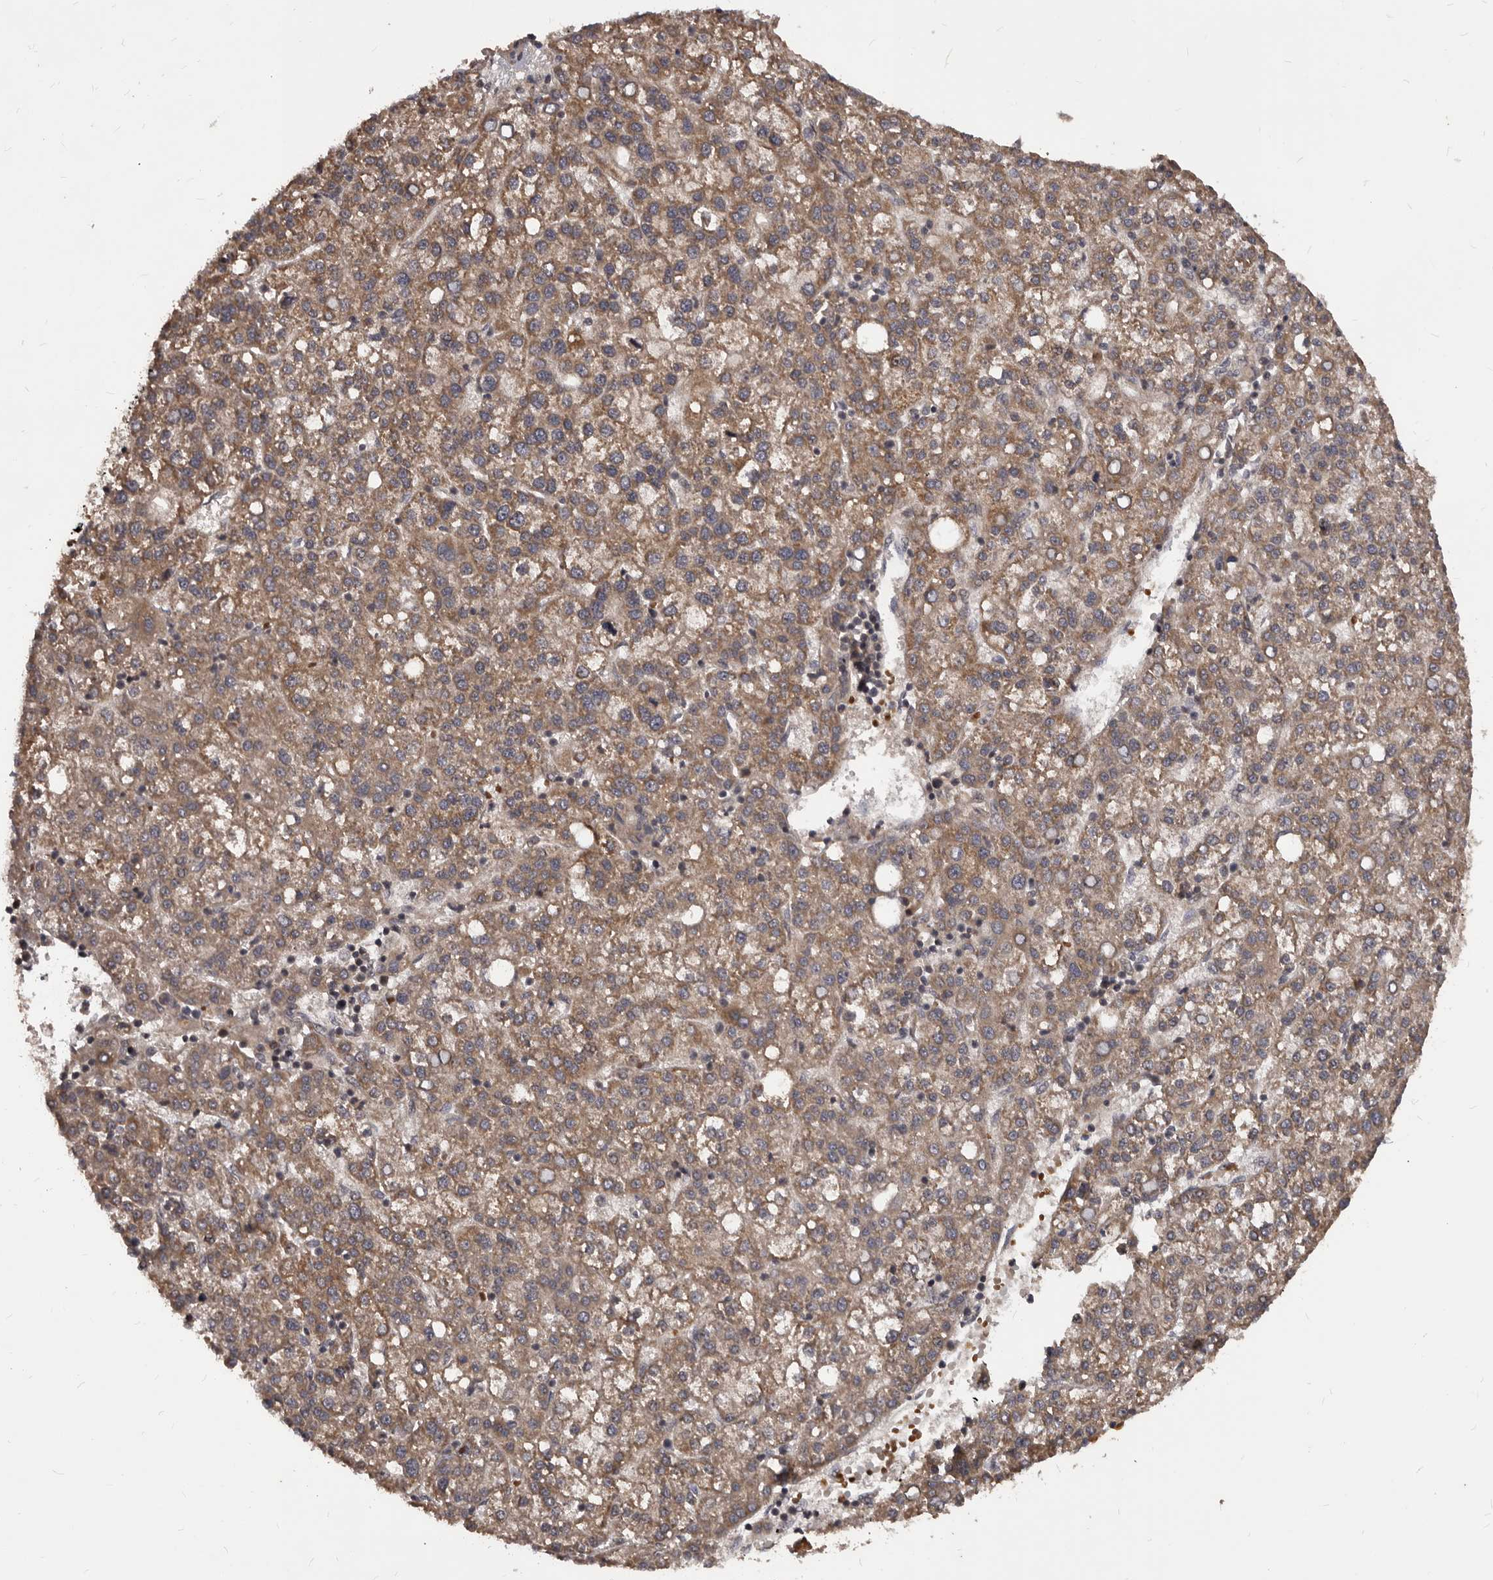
{"staining": {"intensity": "moderate", "quantity": ">75%", "location": "cytoplasmic/membranous"}, "tissue": "liver cancer", "cell_type": "Tumor cells", "image_type": "cancer", "snomed": [{"axis": "morphology", "description": "Carcinoma, Hepatocellular, NOS"}, {"axis": "topography", "description": "Liver"}], "caption": "This histopathology image demonstrates hepatocellular carcinoma (liver) stained with immunohistochemistry (IHC) to label a protein in brown. The cytoplasmic/membranous of tumor cells show moderate positivity for the protein. Nuclei are counter-stained blue.", "gene": "GABPB2", "patient": {"sex": "female", "age": 58}}